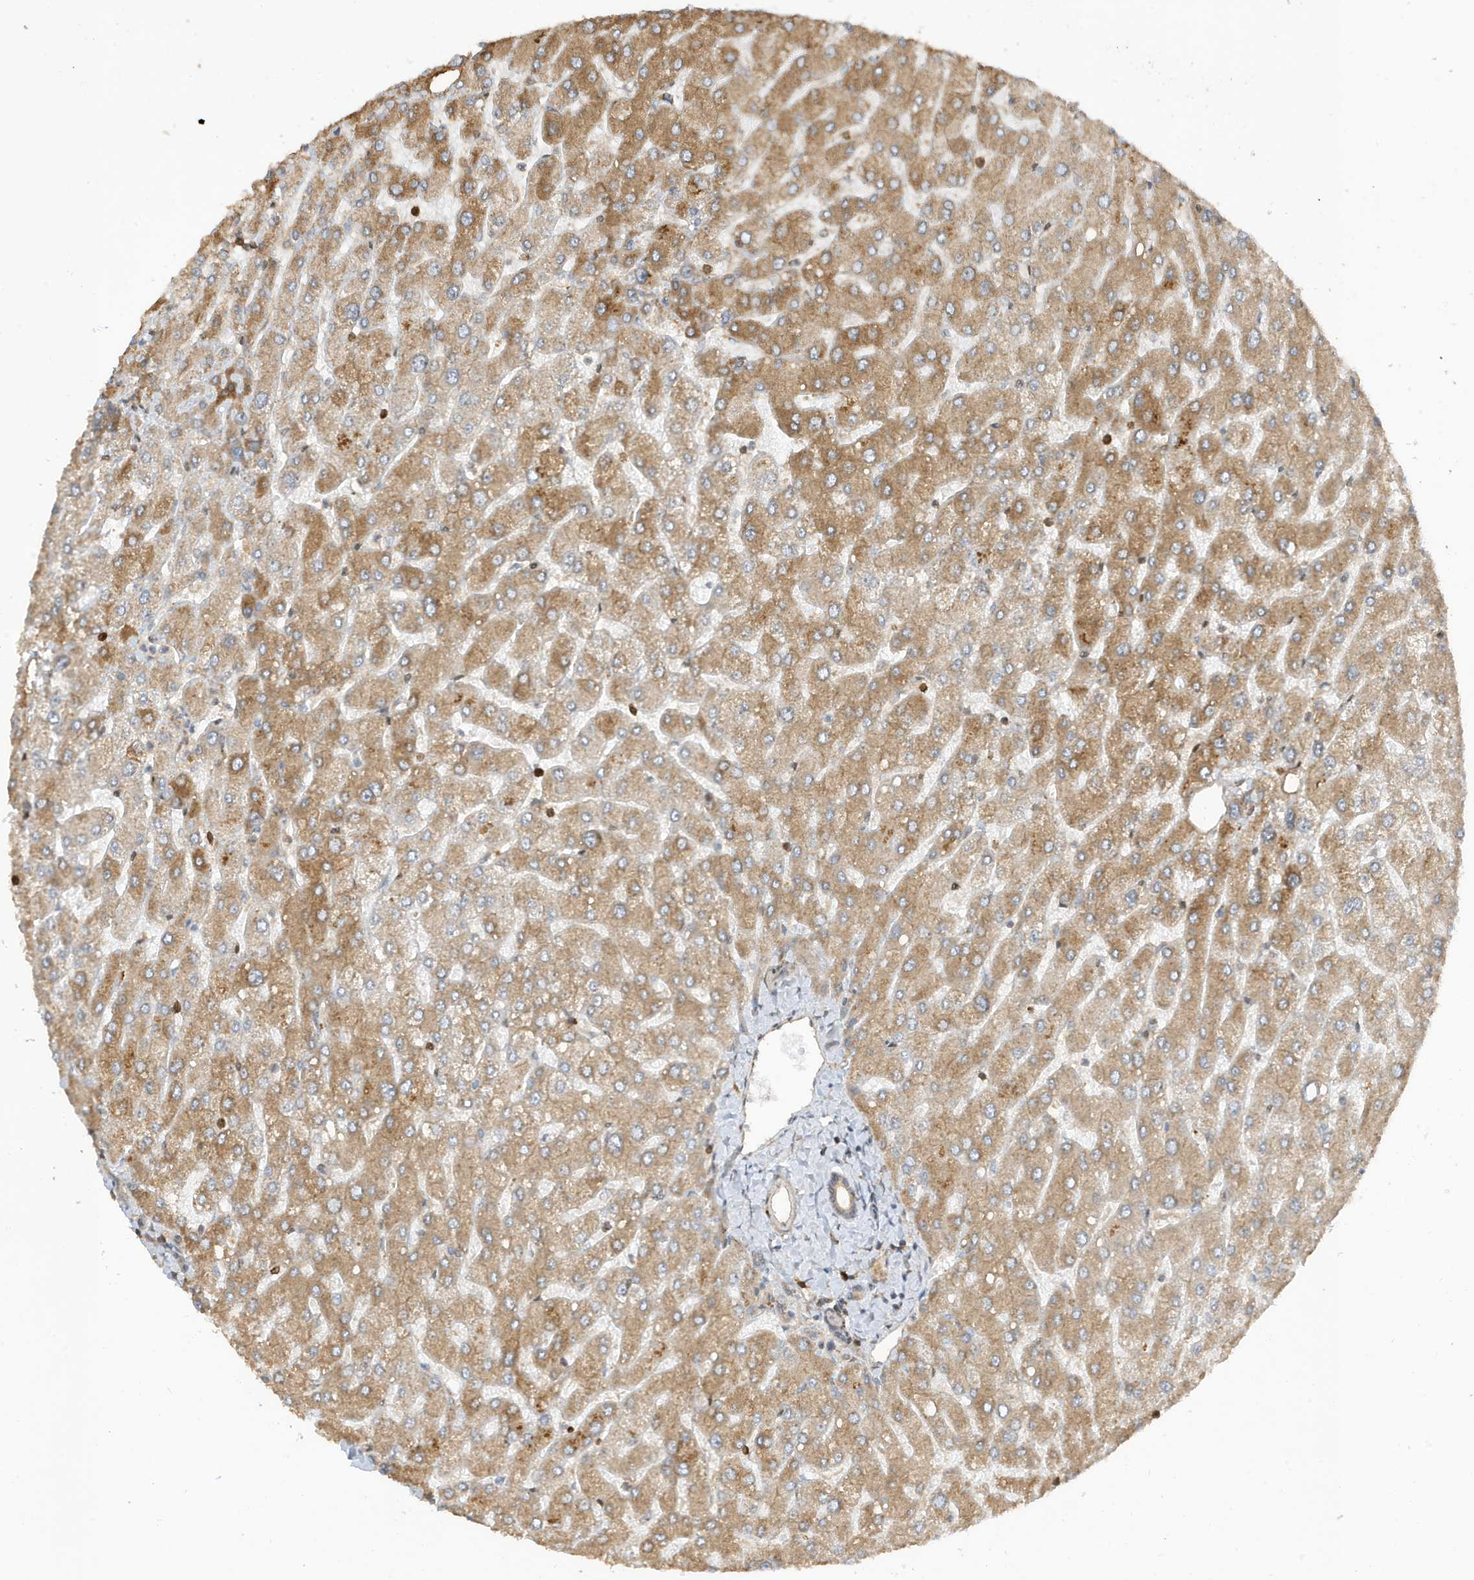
{"staining": {"intensity": "weak", "quantity": ">75%", "location": "cytoplasmic/membranous"}, "tissue": "liver", "cell_type": "Cholangiocytes", "image_type": "normal", "snomed": [{"axis": "morphology", "description": "Normal tissue, NOS"}, {"axis": "topography", "description": "Liver"}], "caption": "The image demonstrates immunohistochemical staining of normal liver. There is weak cytoplasmic/membranous expression is present in about >75% of cholangiocytes. The staining was performed using DAB (3,3'-diaminobenzidine), with brown indicating positive protein expression. Nuclei are stained blue with hematoxylin.", "gene": "TAB3", "patient": {"sex": "male", "age": 55}}